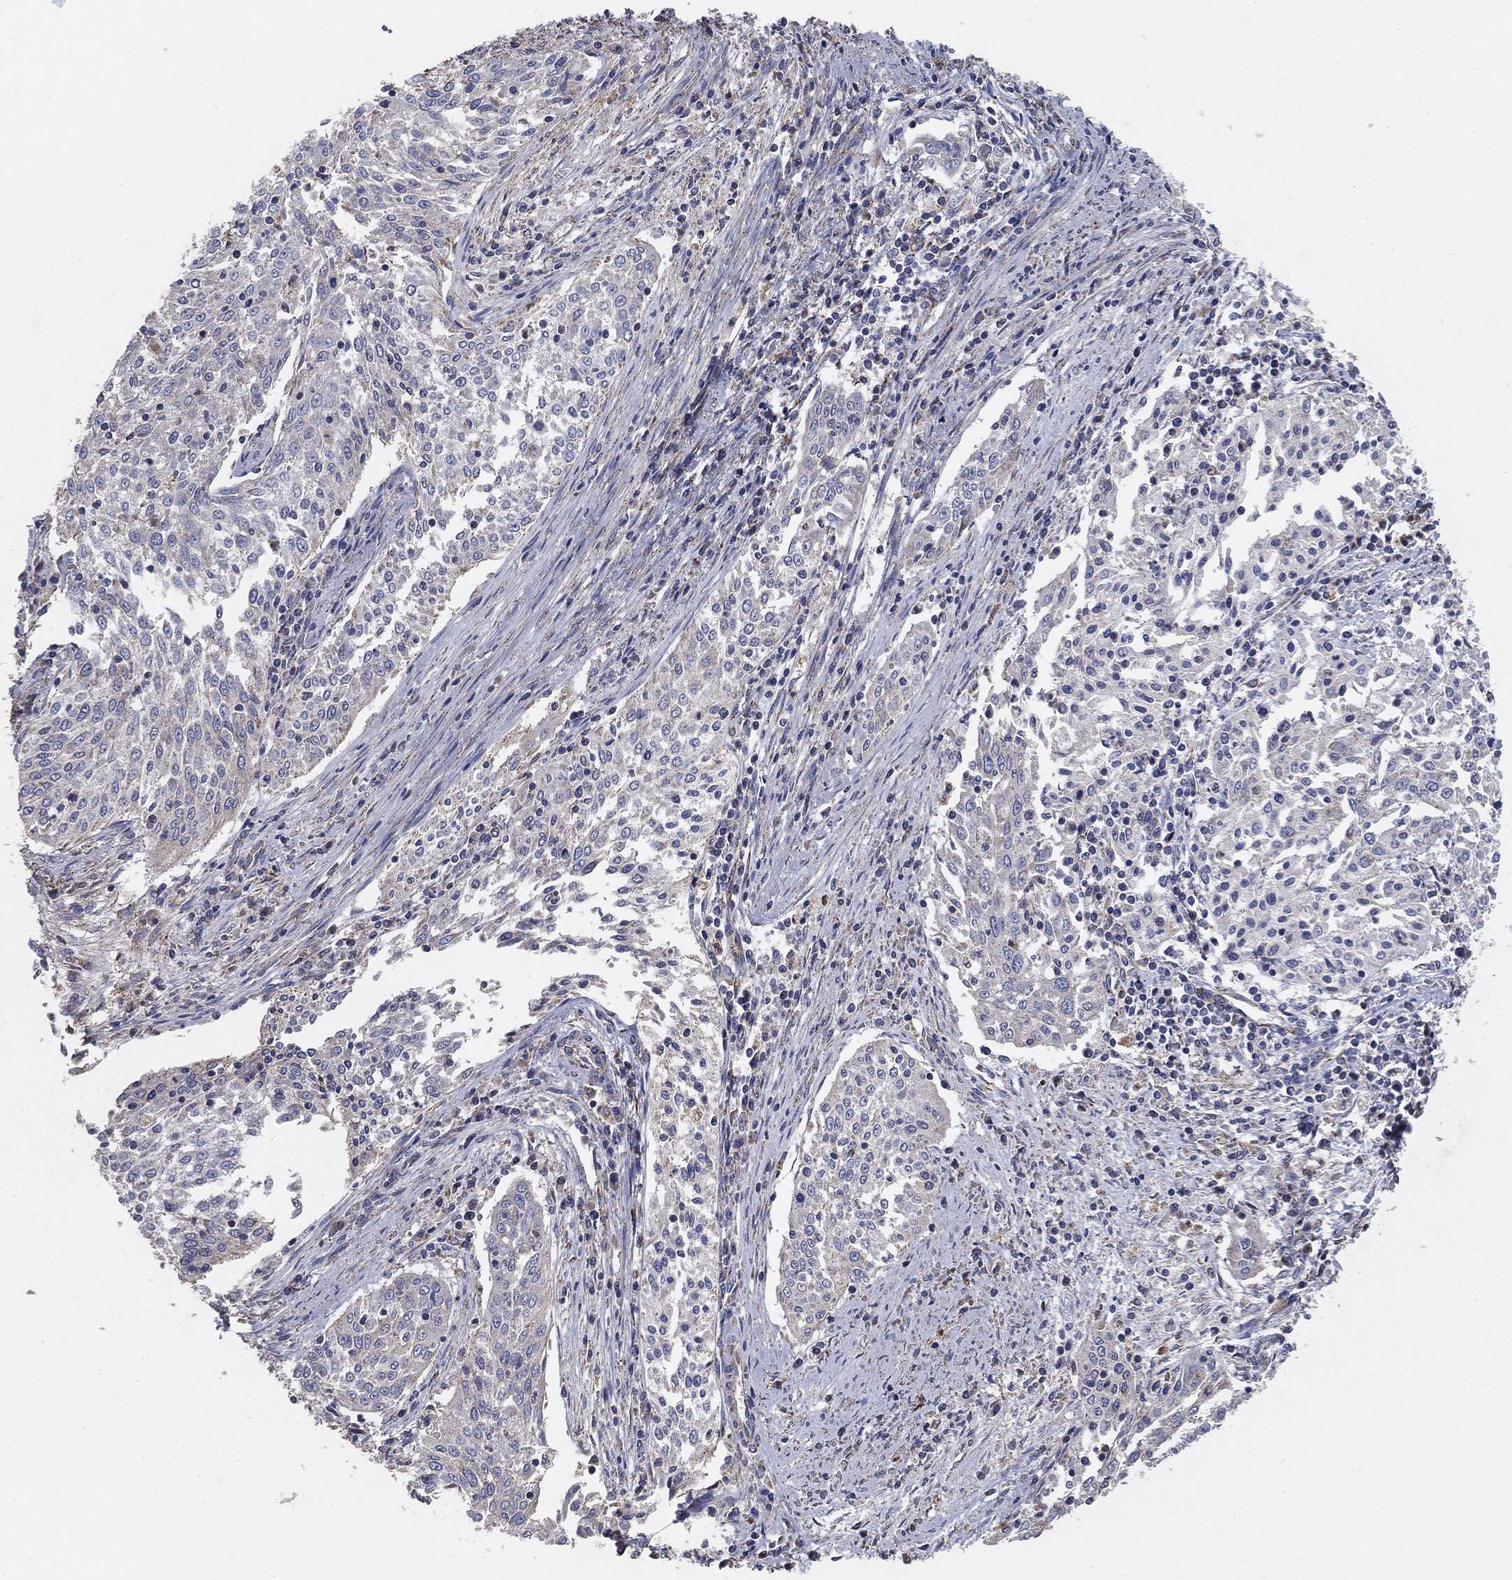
{"staining": {"intensity": "negative", "quantity": "none", "location": "none"}, "tissue": "cervical cancer", "cell_type": "Tumor cells", "image_type": "cancer", "snomed": [{"axis": "morphology", "description": "Squamous cell carcinoma, NOS"}, {"axis": "topography", "description": "Cervix"}], "caption": "Cervical squamous cell carcinoma stained for a protein using IHC demonstrates no positivity tumor cells.", "gene": "PNPLA2", "patient": {"sex": "female", "age": 41}}